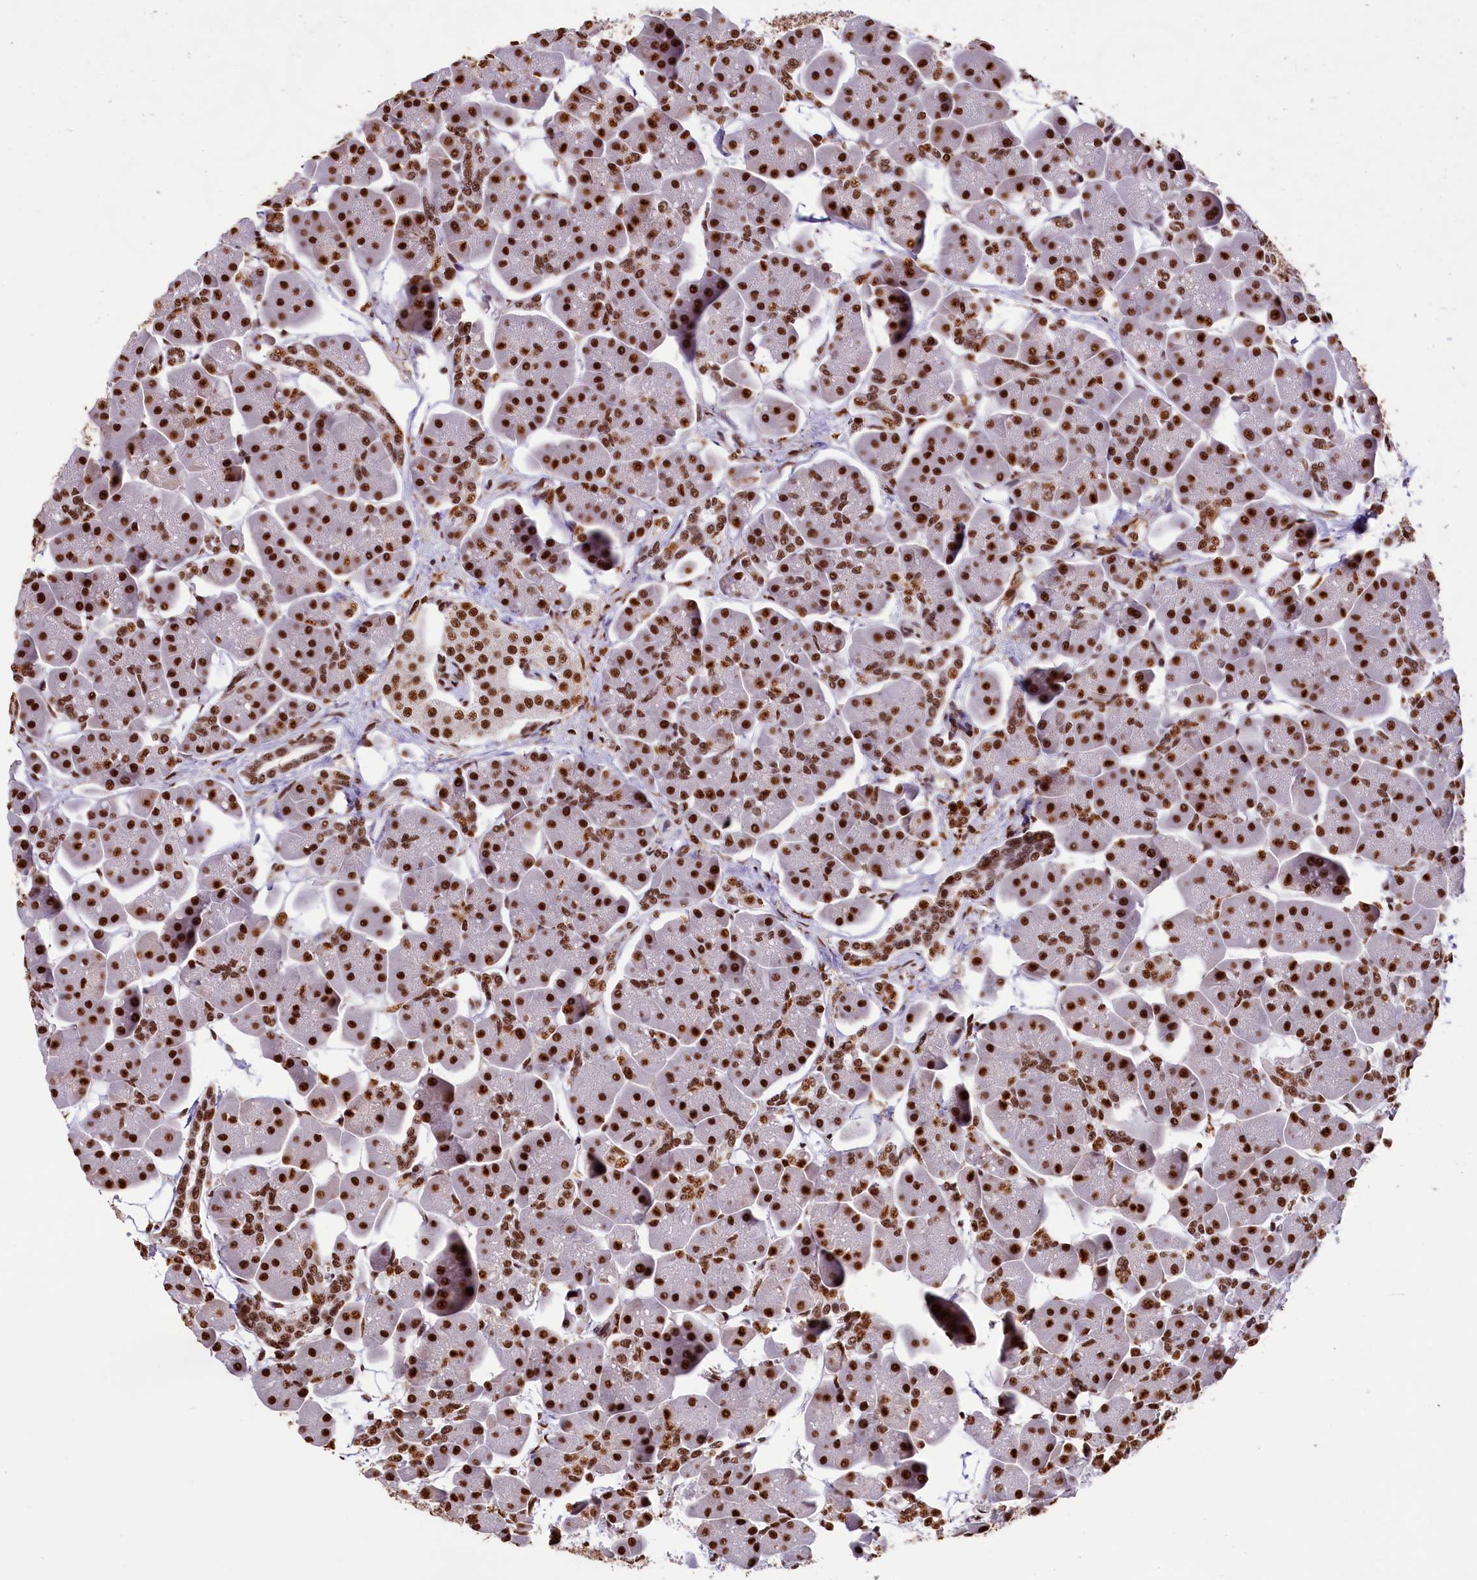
{"staining": {"intensity": "strong", "quantity": ">75%", "location": "nuclear"}, "tissue": "pancreas", "cell_type": "Exocrine glandular cells", "image_type": "normal", "snomed": [{"axis": "morphology", "description": "Normal tissue, NOS"}, {"axis": "topography", "description": "Pancreas"}], "caption": "The photomicrograph exhibits a brown stain indicating the presence of a protein in the nuclear of exocrine glandular cells in pancreas.", "gene": "SNRPD2", "patient": {"sex": "male", "age": 66}}